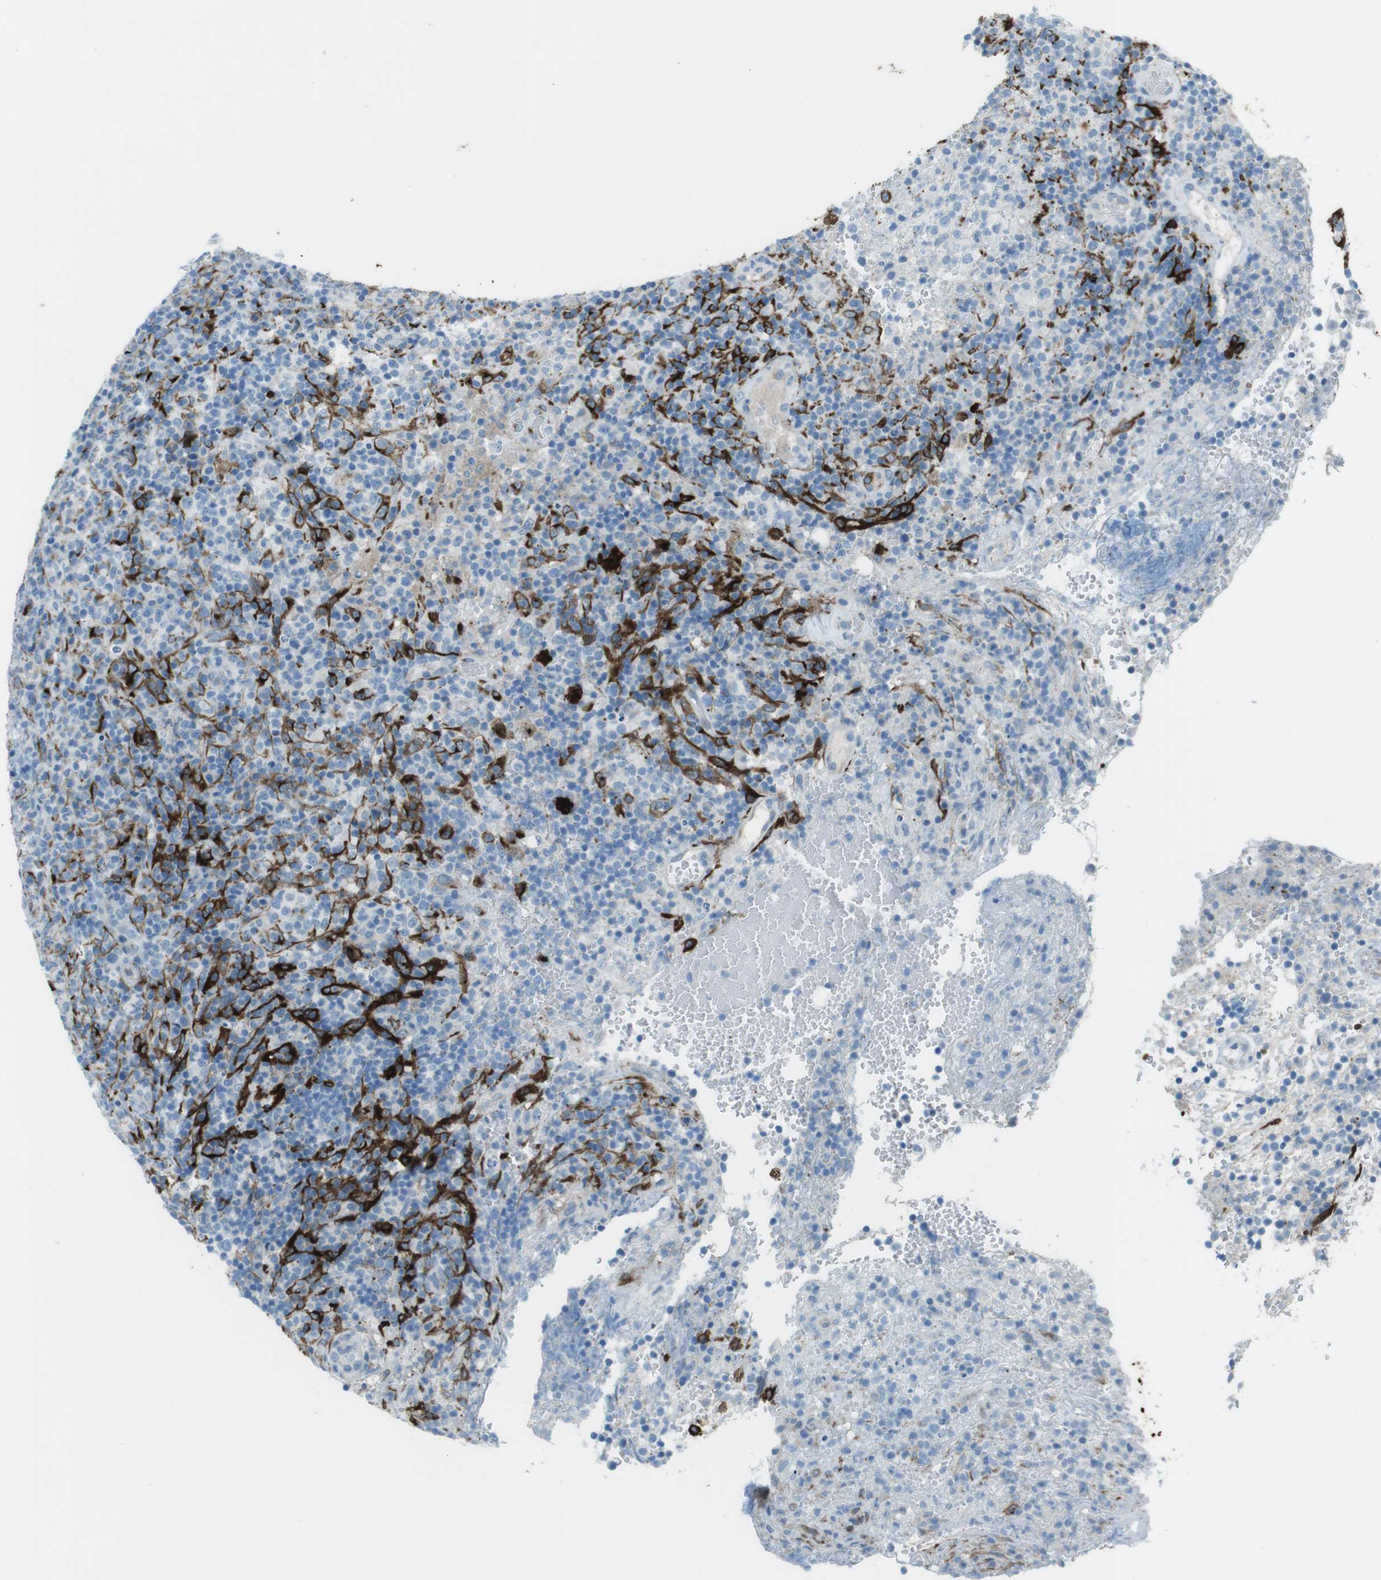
{"staining": {"intensity": "strong", "quantity": "<25%", "location": "cytoplasmic/membranous"}, "tissue": "lymphoma", "cell_type": "Tumor cells", "image_type": "cancer", "snomed": [{"axis": "morphology", "description": "Malignant lymphoma, non-Hodgkin's type, High grade"}, {"axis": "topography", "description": "Lymph node"}], "caption": "An image showing strong cytoplasmic/membranous staining in approximately <25% of tumor cells in malignant lymphoma, non-Hodgkin's type (high-grade), as visualized by brown immunohistochemical staining.", "gene": "TUBB2A", "patient": {"sex": "female", "age": 76}}